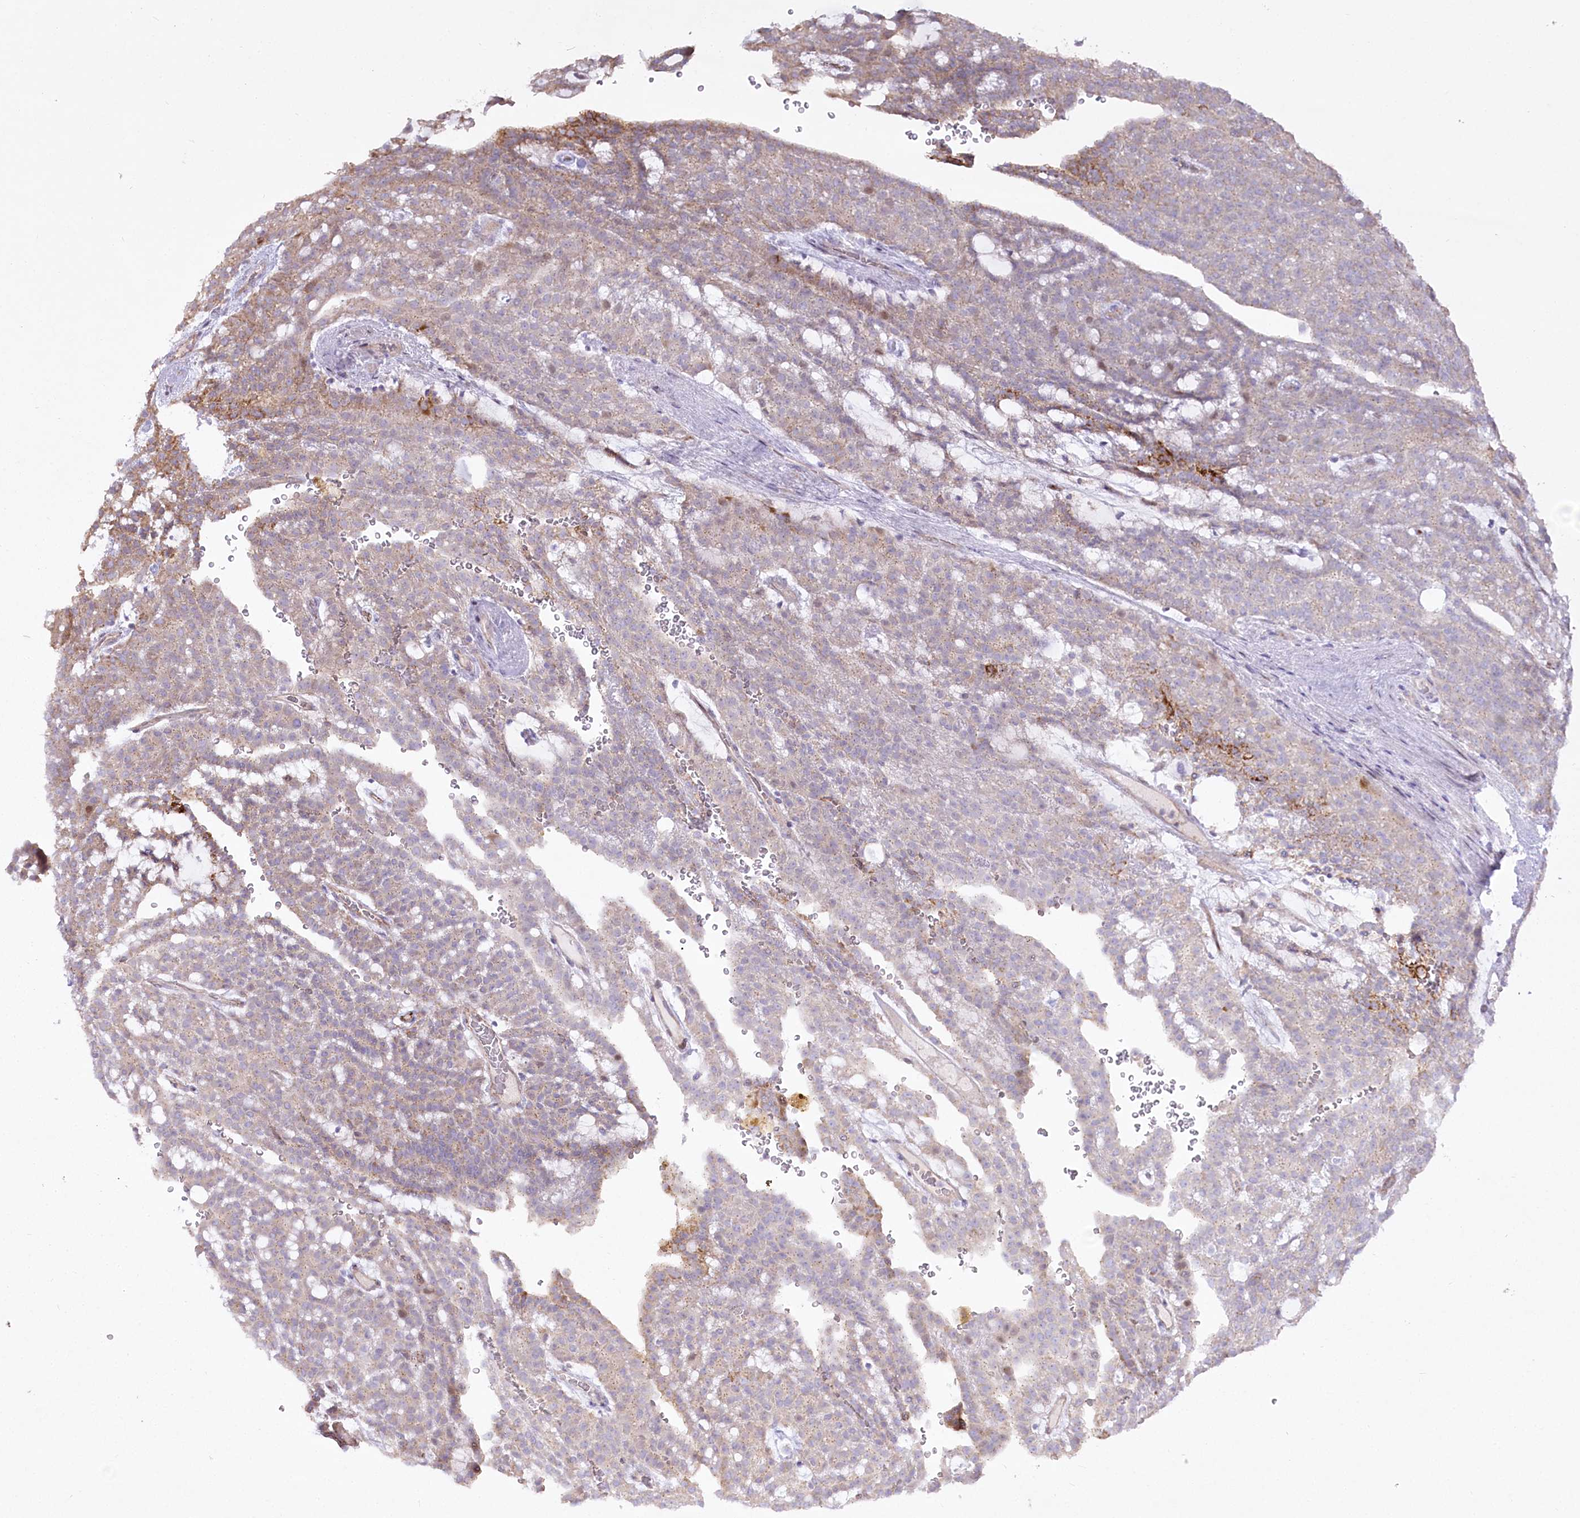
{"staining": {"intensity": "moderate", "quantity": "<25%", "location": "cytoplasmic/membranous"}, "tissue": "renal cancer", "cell_type": "Tumor cells", "image_type": "cancer", "snomed": [{"axis": "morphology", "description": "Adenocarcinoma, NOS"}, {"axis": "topography", "description": "Kidney"}], "caption": "Adenocarcinoma (renal) stained for a protein (brown) shows moderate cytoplasmic/membranous positive expression in approximately <25% of tumor cells.", "gene": "CEP164", "patient": {"sex": "male", "age": 63}}